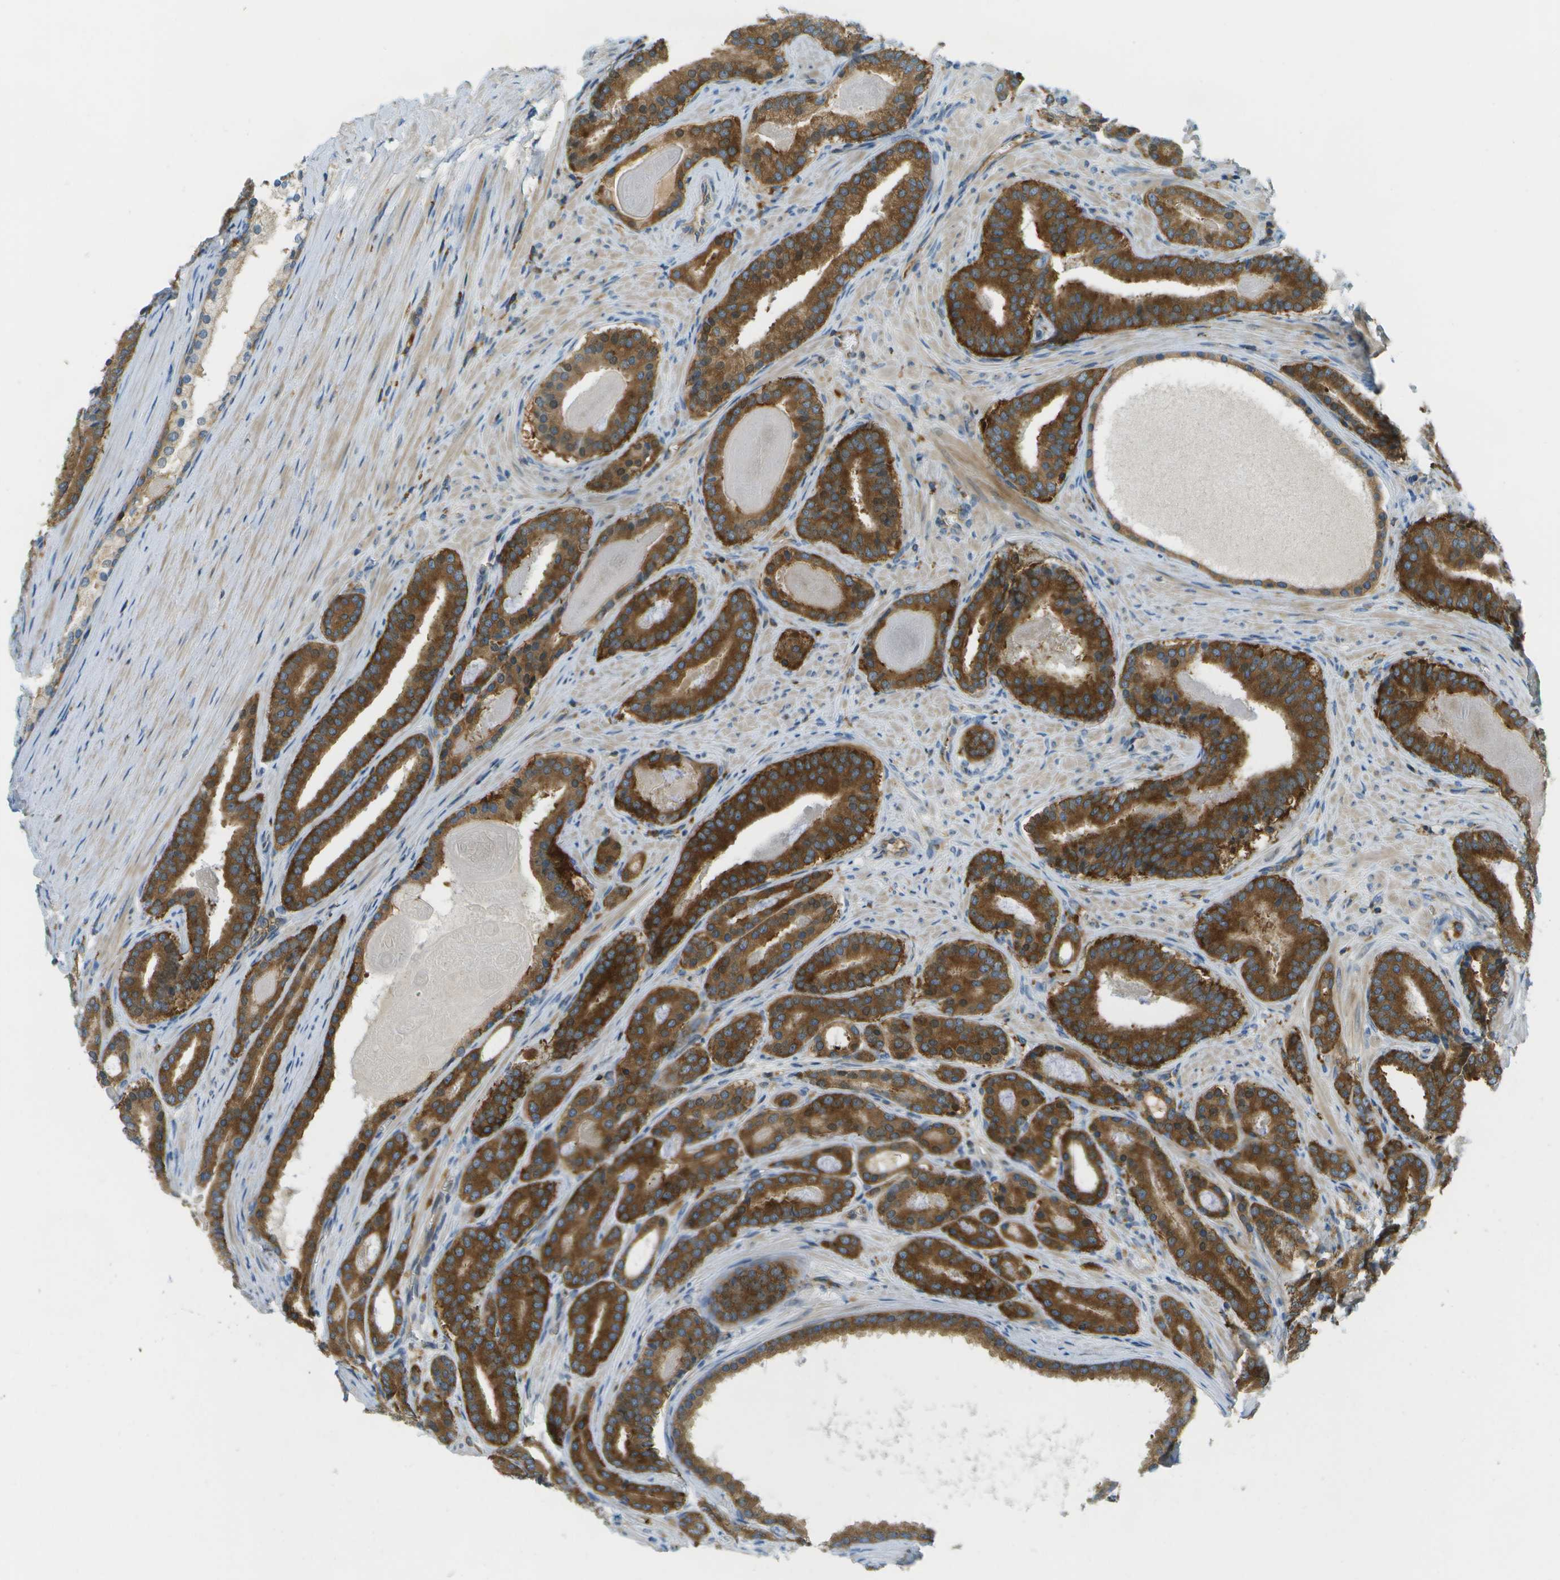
{"staining": {"intensity": "strong", "quantity": ">75%", "location": "cytoplasmic/membranous"}, "tissue": "prostate cancer", "cell_type": "Tumor cells", "image_type": "cancer", "snomed": [{"axis": "morphology", "description": "Adenocarcinoma, High grade"}, {"axis": "topography", "description": "Prostate"}], "caption": "This micrograph demonstrates immunohistochemistry (IHC) staining of human prostate cancer, with high strong cytoplasmic/membranous expression in about >75% of tumor cells.", "gene": "TMTC1", "patient": {"sex": "male", "age": 60}}